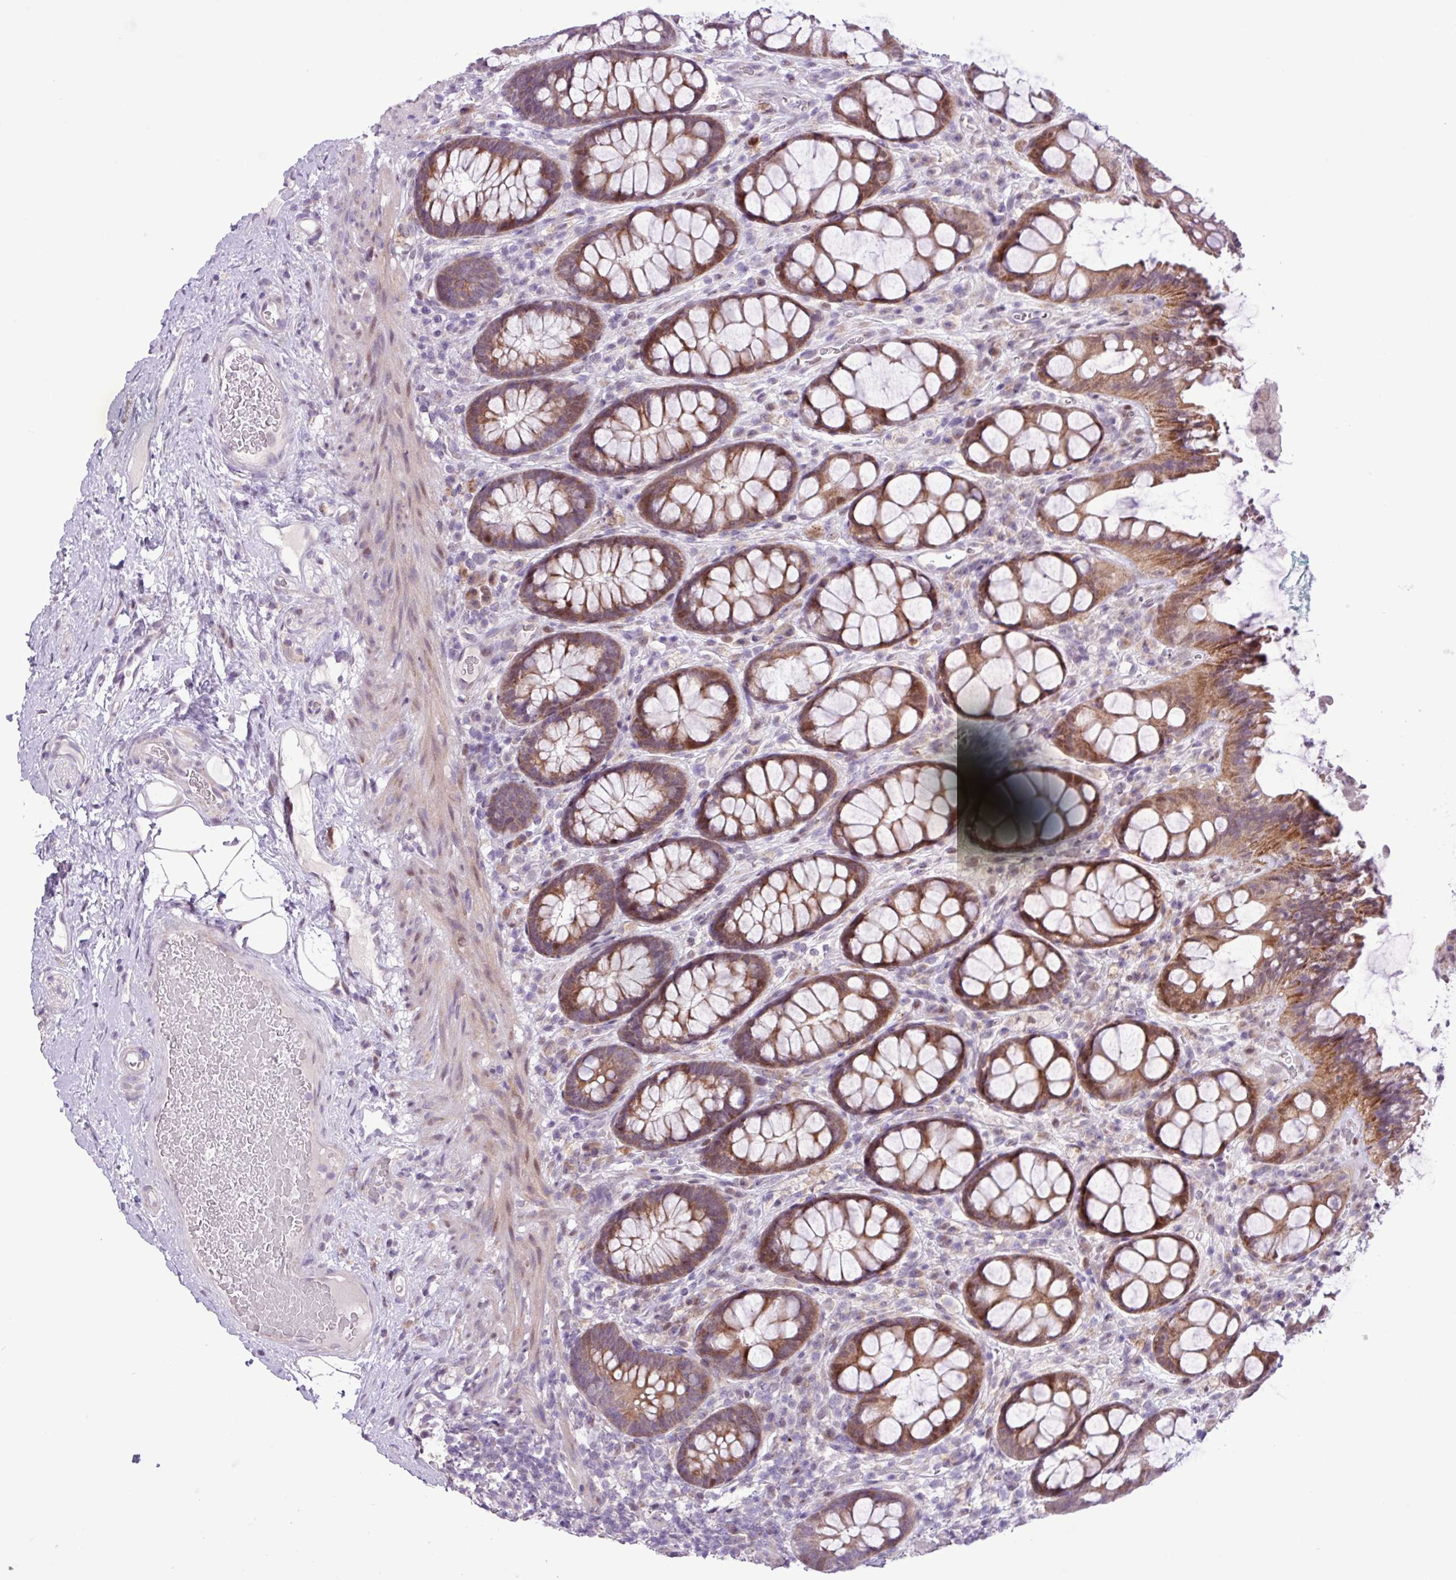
{"staining": {"intensity": "moderate", "quantity": ">75%", "location": "cytoplasmic/membranous,nuclear"}, "tissue": "rectum", "cell_type": "Glandular cells", "image_type": "normal", "snomed": [{"axis": "morphology", "description": "Normal tissue, NOS"}, {"axis": "topography", "description": "Rectum"}], "caption": "Immunohistochemistry (IHC) (DAB) staining of unremarkable rectum displays moderate cytoplasmic/membranous,nuclear protein positivity in about >75% of glandular cells.", "gene": "ZNF354A", "patient": {"sex": "female", "age": 67}}